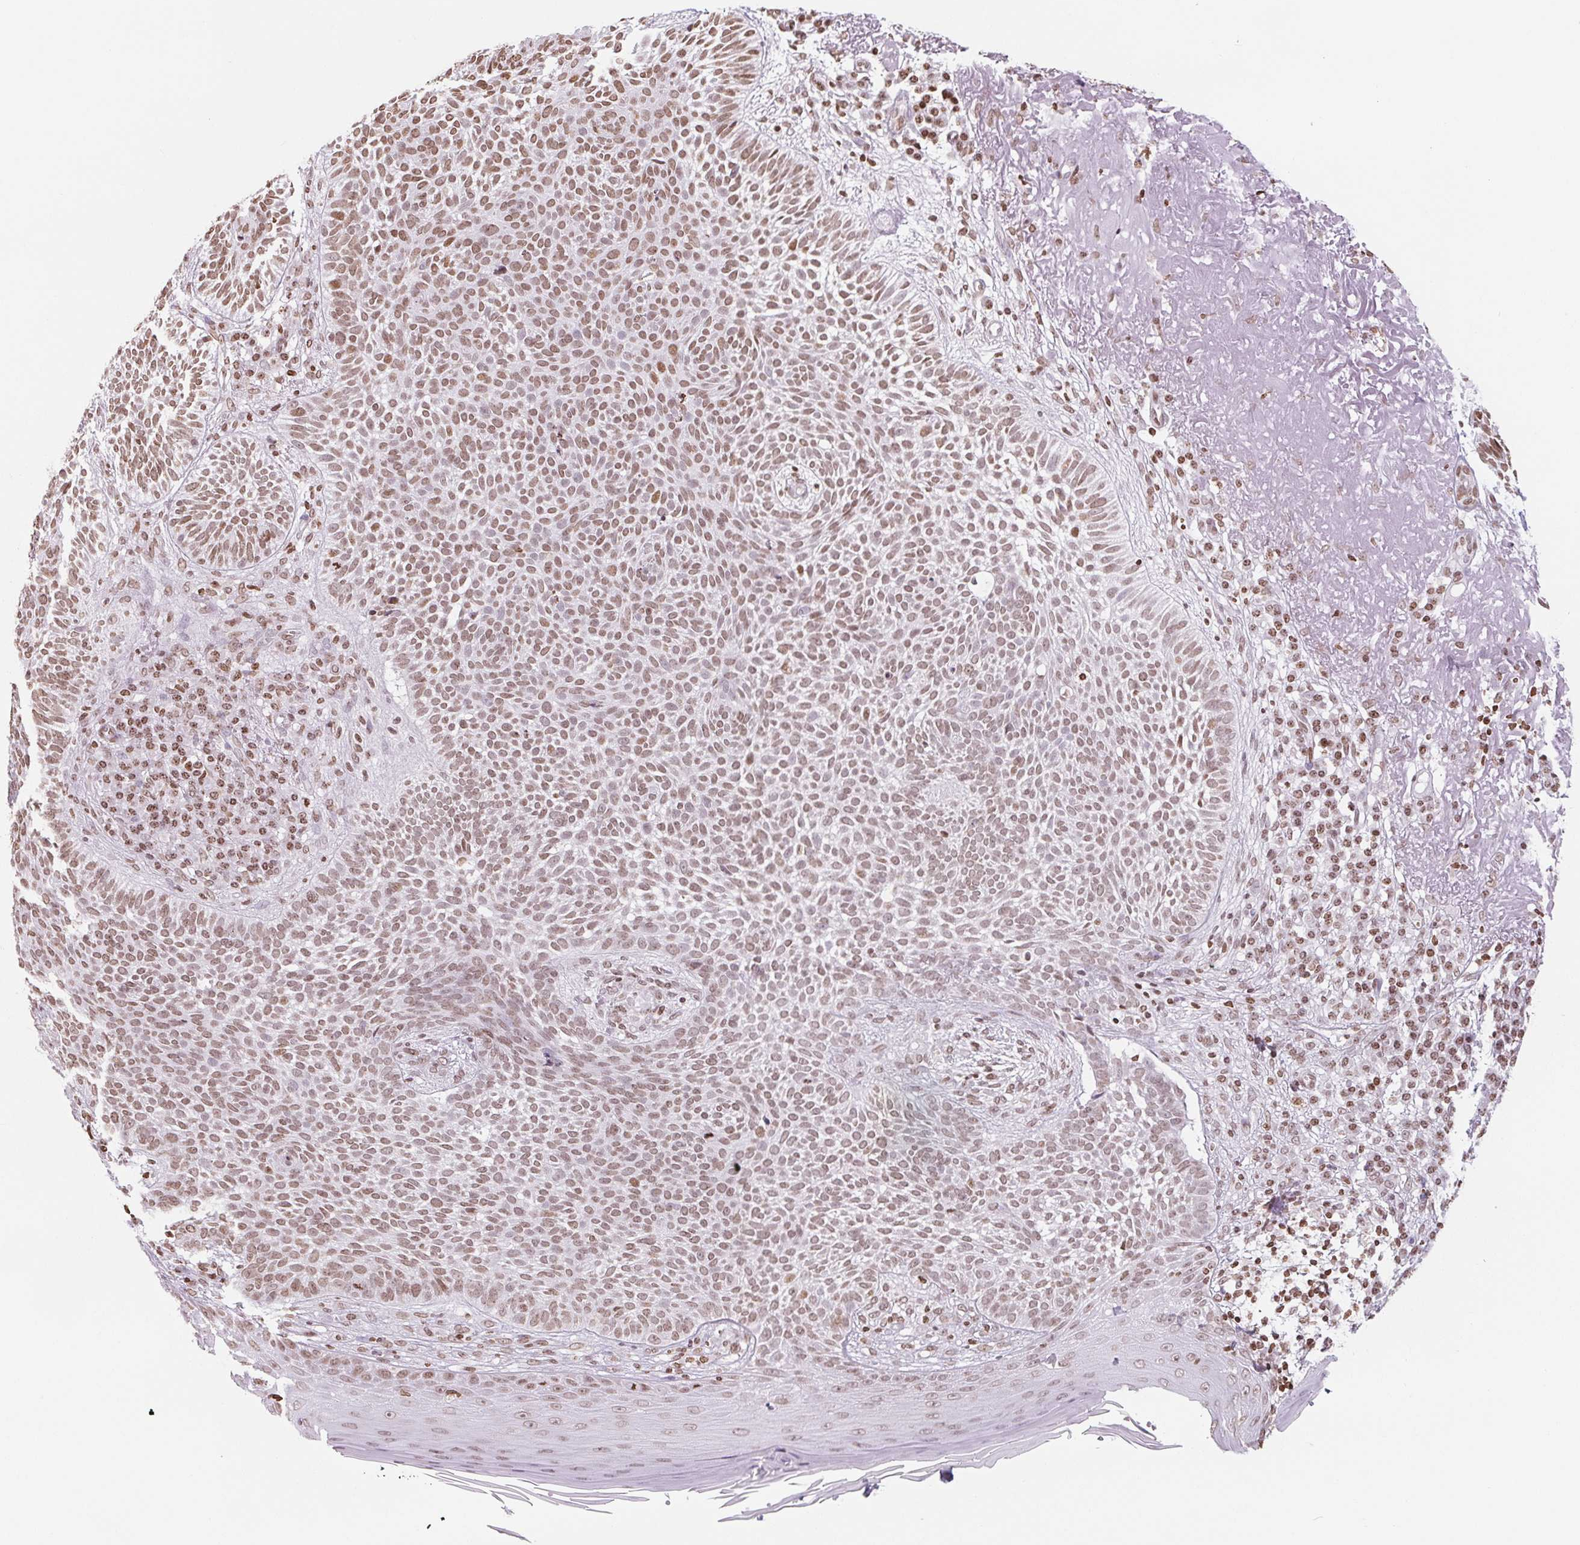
{"staining": {"intensity": "moderate", "quantity": ">75%", "location": "cytoplasmic/membranous,nuclear"}, "tissue": "skin cancer", "cell_type": "Tumor cells", "image_type": "cancer", "snomed": [{"axis": "morphology", "description": "Basal cell carcinoma"}, {"axis": "topography", "description": "Skin"}, {"axis": "topography", "description": "Skin of face"}], "caption": "This histopathology image reveals immunohistochemistry (IHC) staining of human skin cancer (basal cell carcinoma), with medium moderate cytoplasmic/membranous and nuclear expression in approximately >75% of tumor cells.", "gene": "SMIM12", "patient": {"sex": "female", "age": 82}}